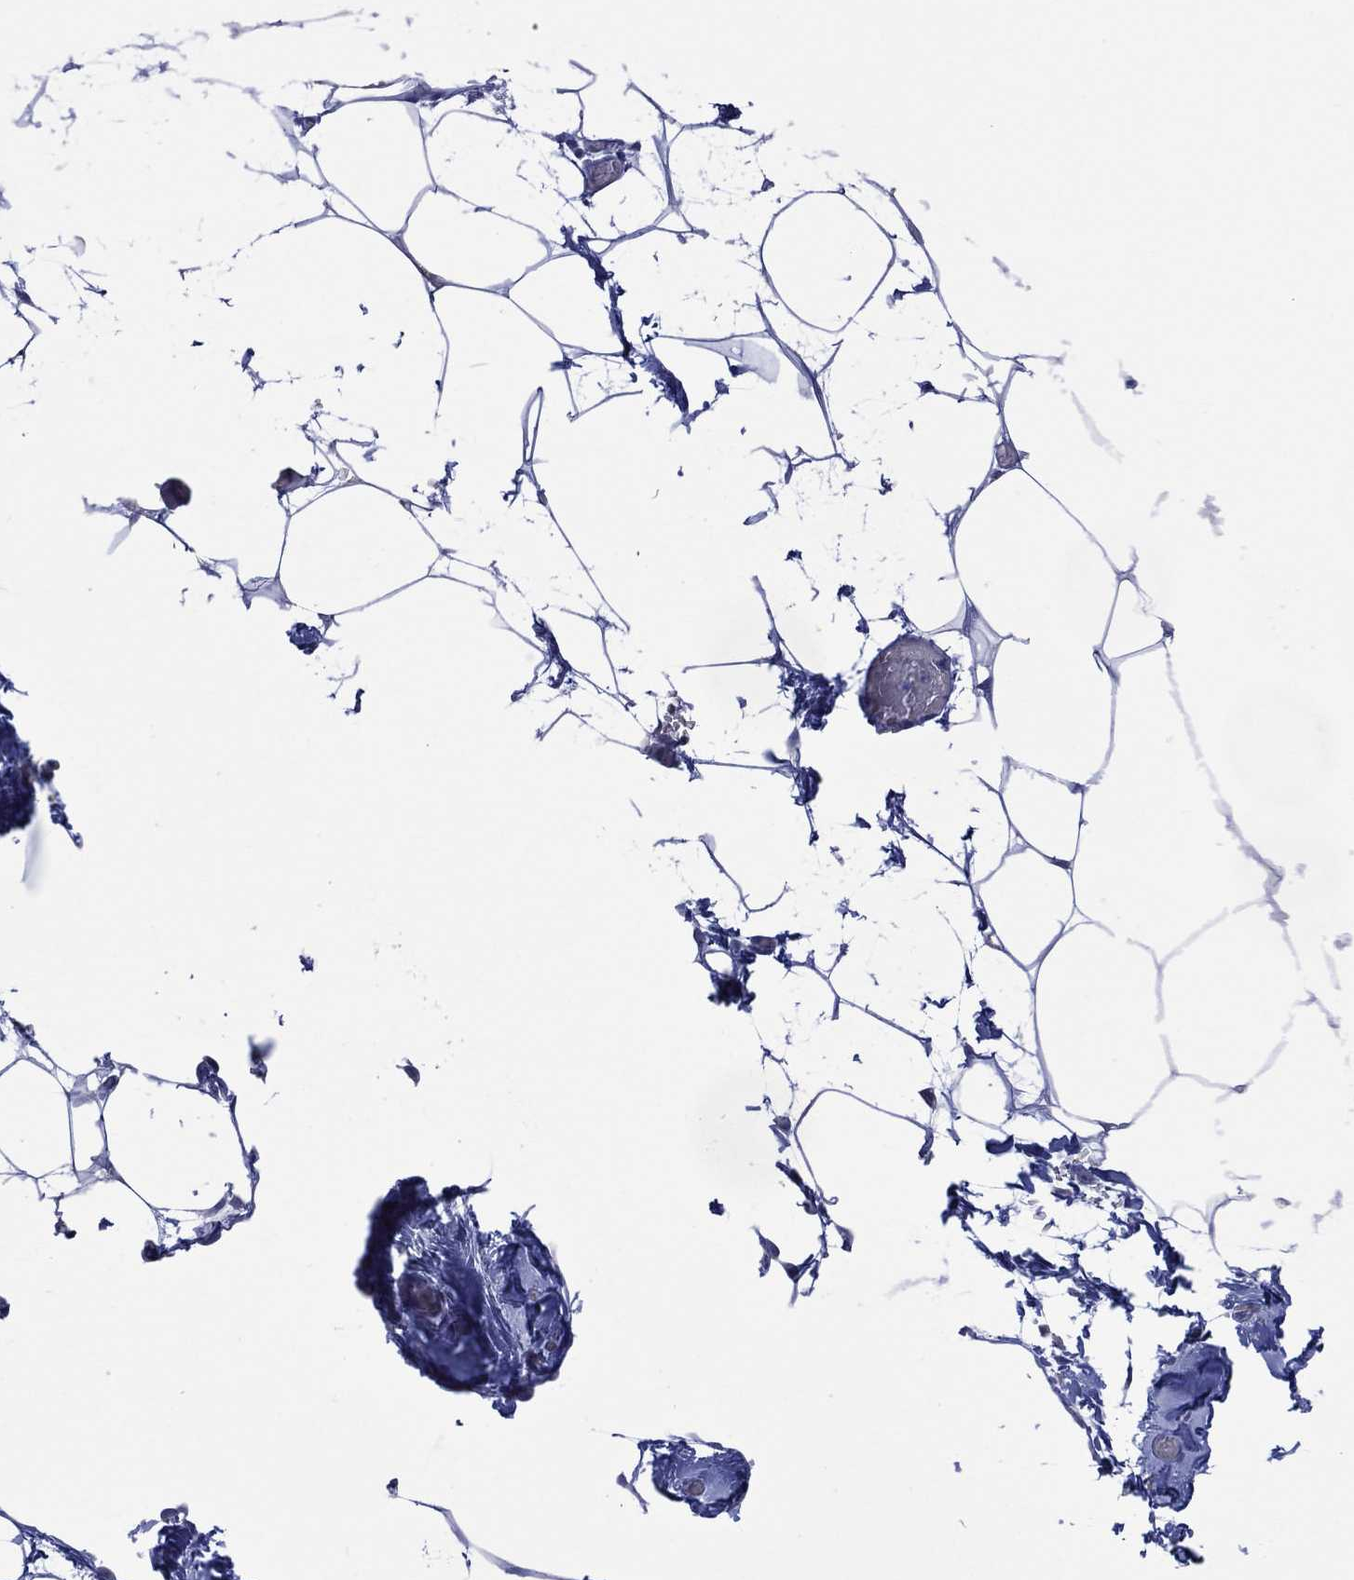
{"staining": {"intensity": "negative", "quantity": "none", "location": "none"}, "tissue": "adipose tissue", "cell_type": "Adipocytes", "image_type": "normal", "snomed": [{"axis": "morphology", "description": "Normal tissue, NOS"}, {"axis": "topography", "description": "Adipose tissue"}], "caption": "High magnification brightfield microscopy of benign adipose tissue stained with DAB (brown) and counterstained with hematoxylin (blue): adipocytes show no significant expression.", "gene": "ASB10", "patient": {"sex": "male", "age": 57}}